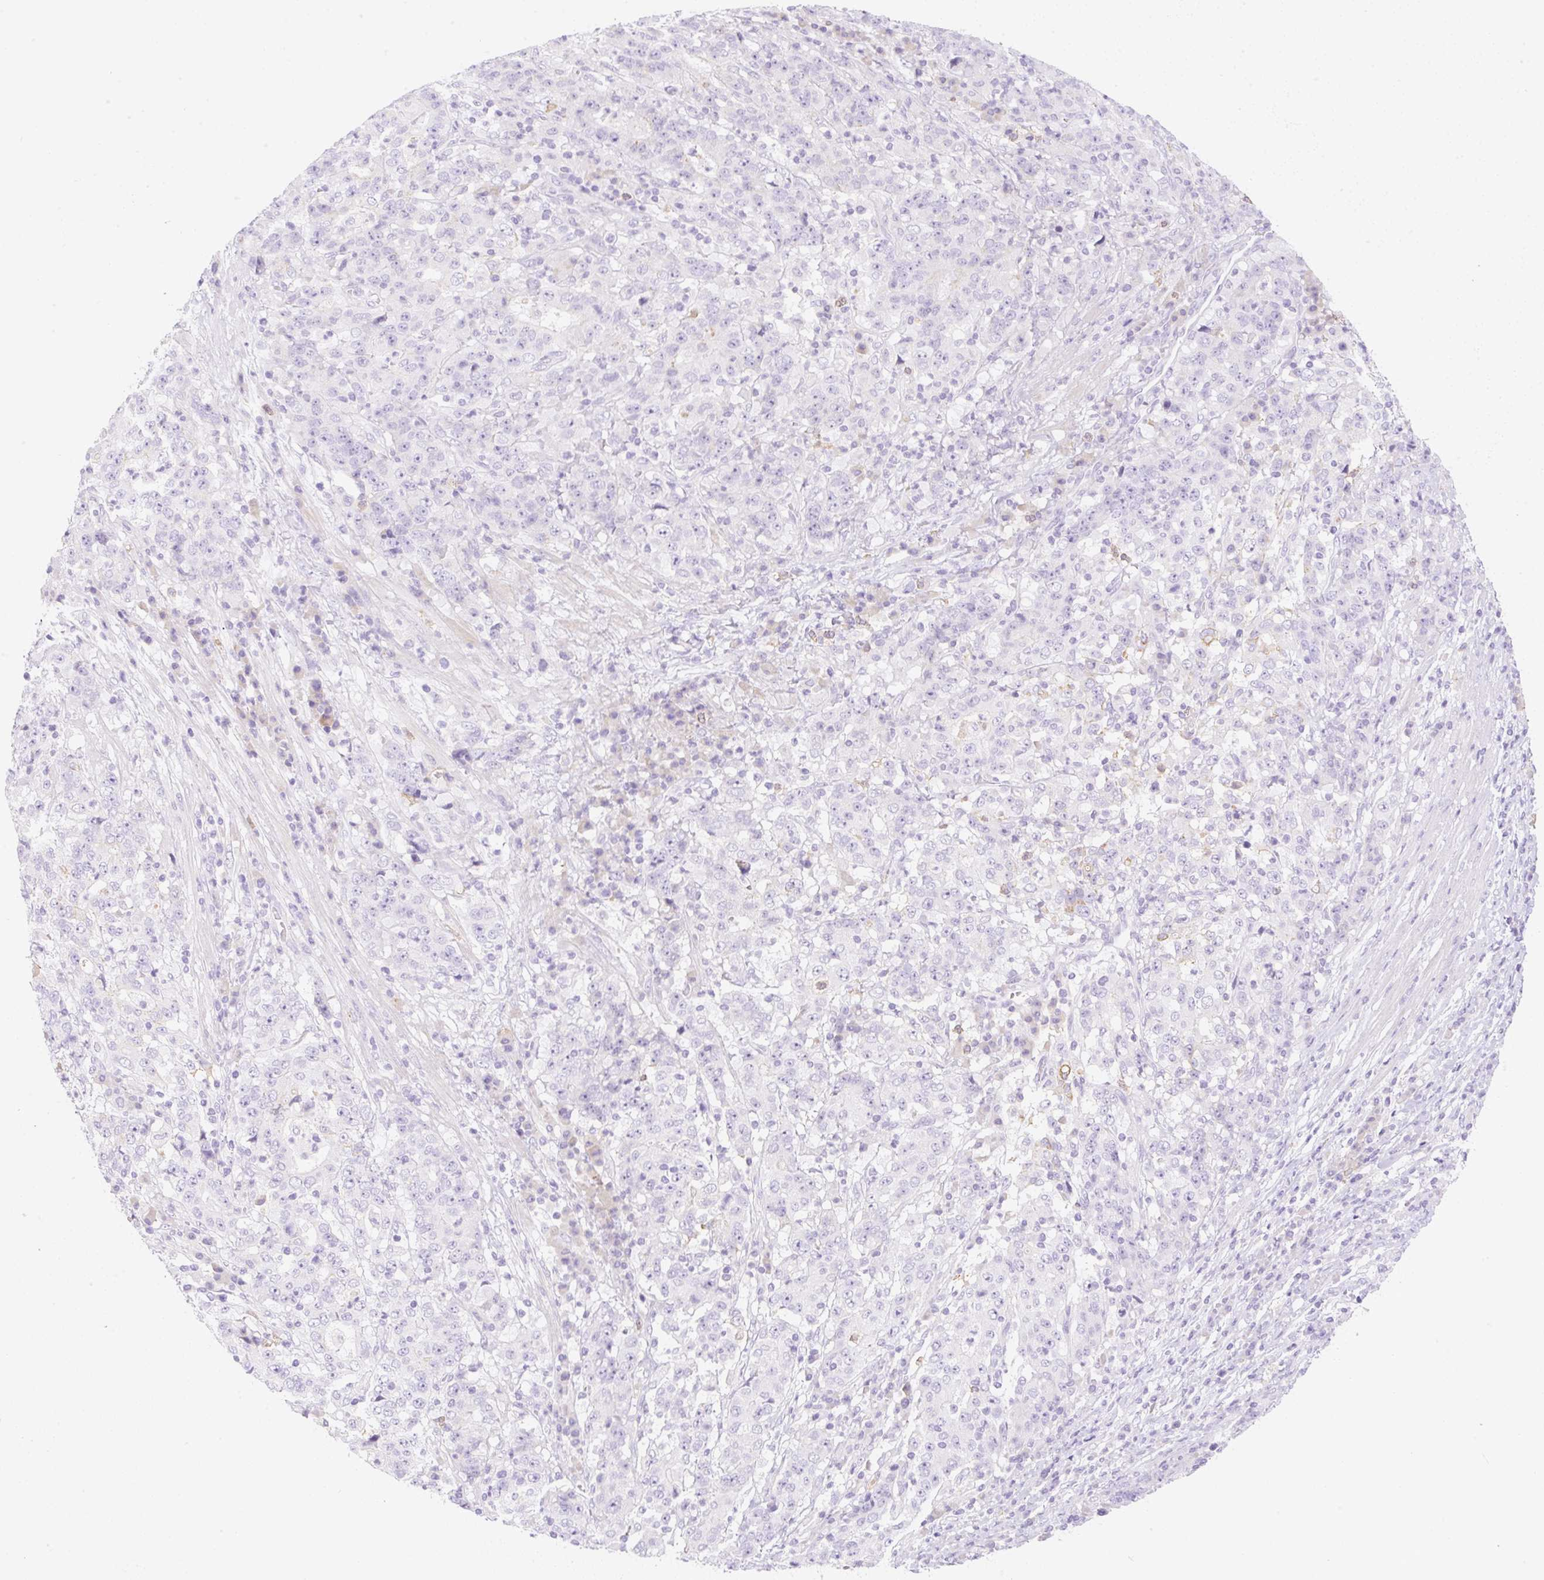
{"staining": {"intensity": "negative", "quantity": "none", "location": "none"}, "tissue": "stomach cancer", "cell_type": "Tumor cells", "image_type": "cancer", "snomed": [{"axis": "morphology", "description": "Adenocarcinoma, NOS"}, {"axis": "topography", "description": "Stomach"}], "caption": "The immunohistochemistry (IHC) micrograph has no significant positivity in tumor cells of stomach adenocarcinoma tissue.", "gene": "DENND5A", "patient": {"sex": "male", "age": 59}}